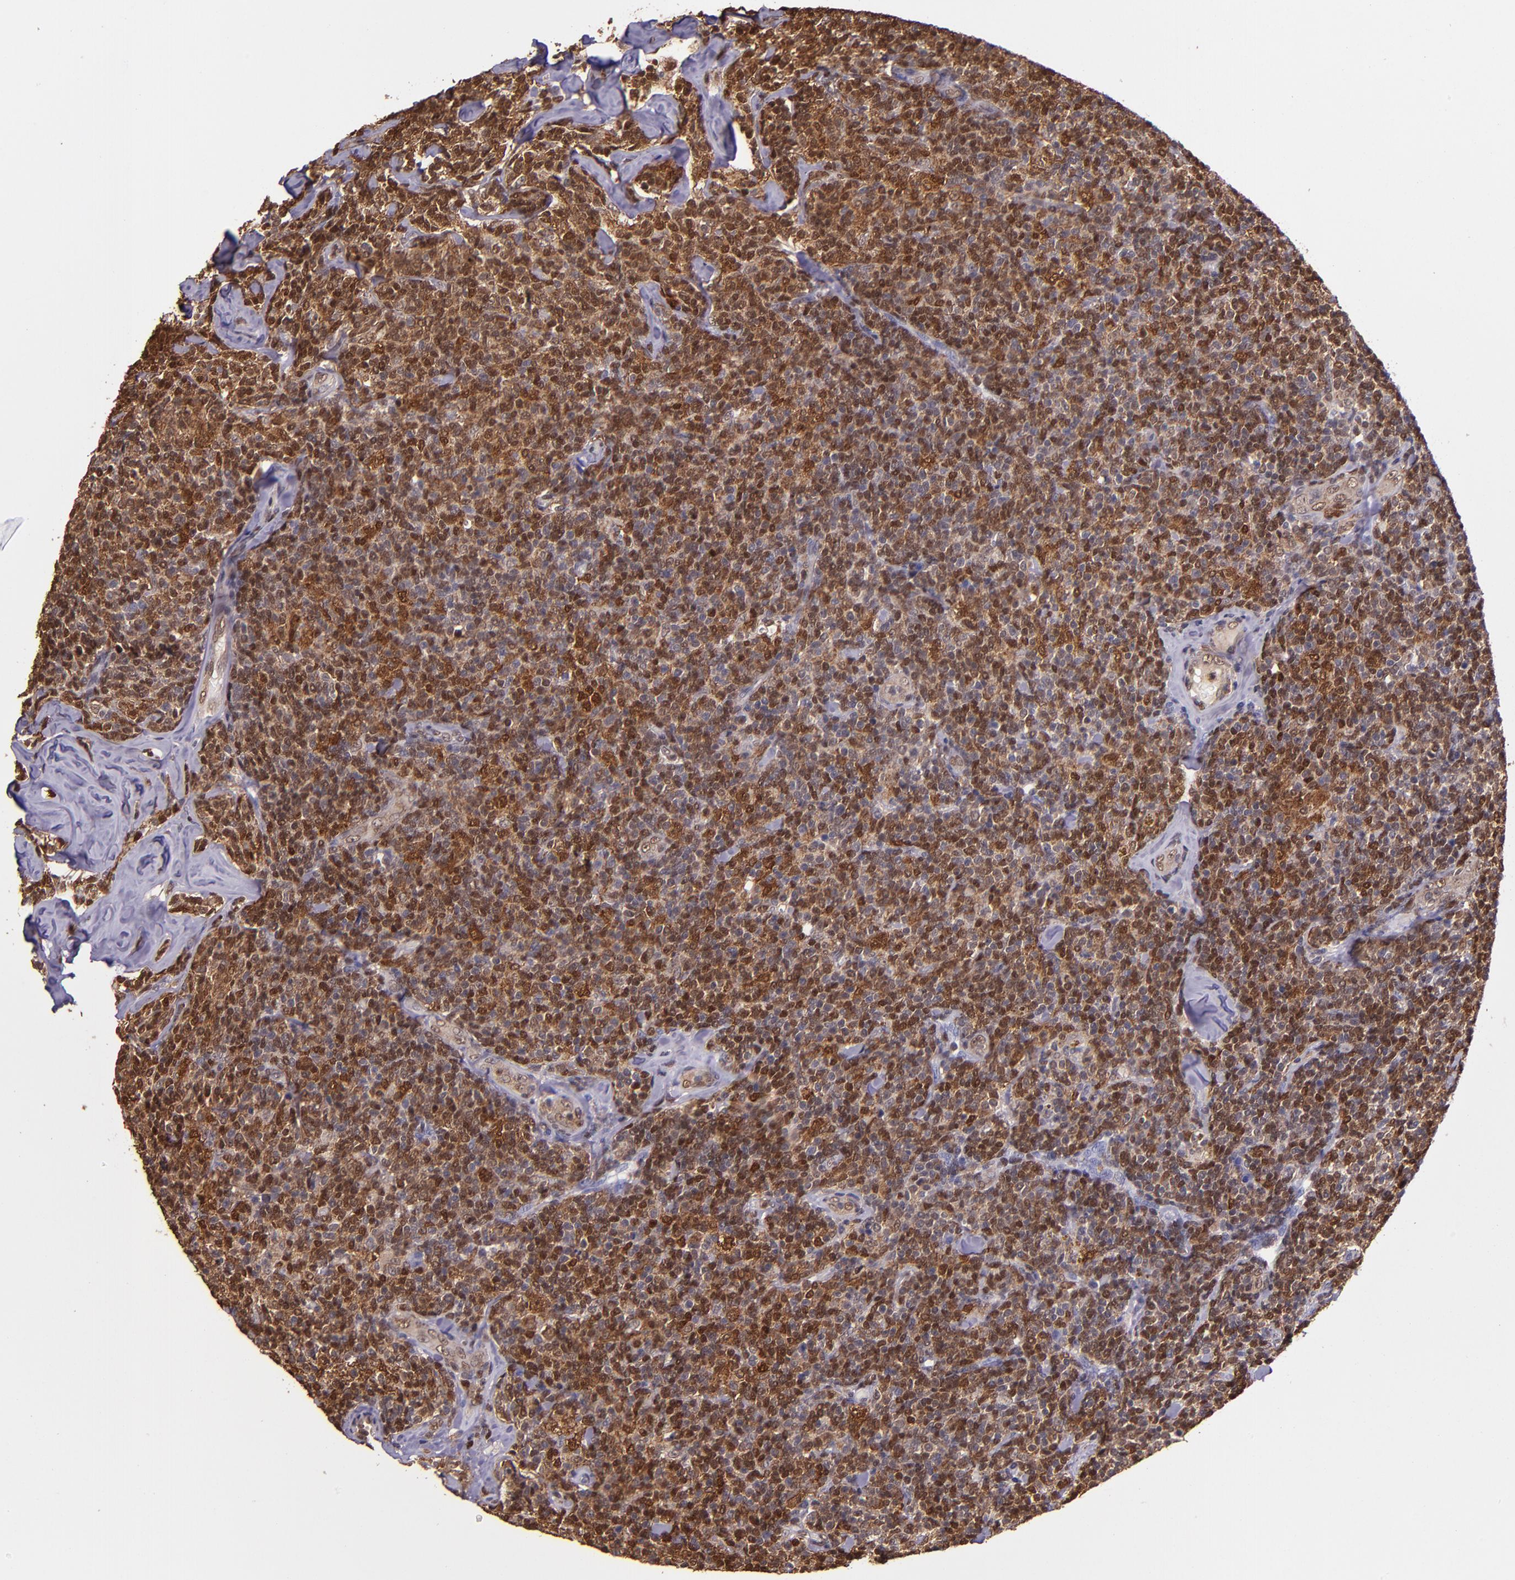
{"staining": {"intensity": "strong", "quantity": ">75%", "location": "cytoplasmic/membranous,nuclear"}, "tissue": "lymphoma", "cell_type": "Tumor cells", "image_type": "cancer", "snomed": [{"axis": "morphology", "description": "Malignant lymphoma, non-Hodgkin's type, Low grade"}, {"axis": "topography", "description": "Lymph node"}], "caption": "A micrograph of malignant lymphoma, non-Hodgkin's type (low-grade) stained for a protein reveals strong cytoplasmic/membranous and nuclear brown staining in tumor cells.", "gene": "STAT6", "patient": {"sex": "female", "age": 56}}